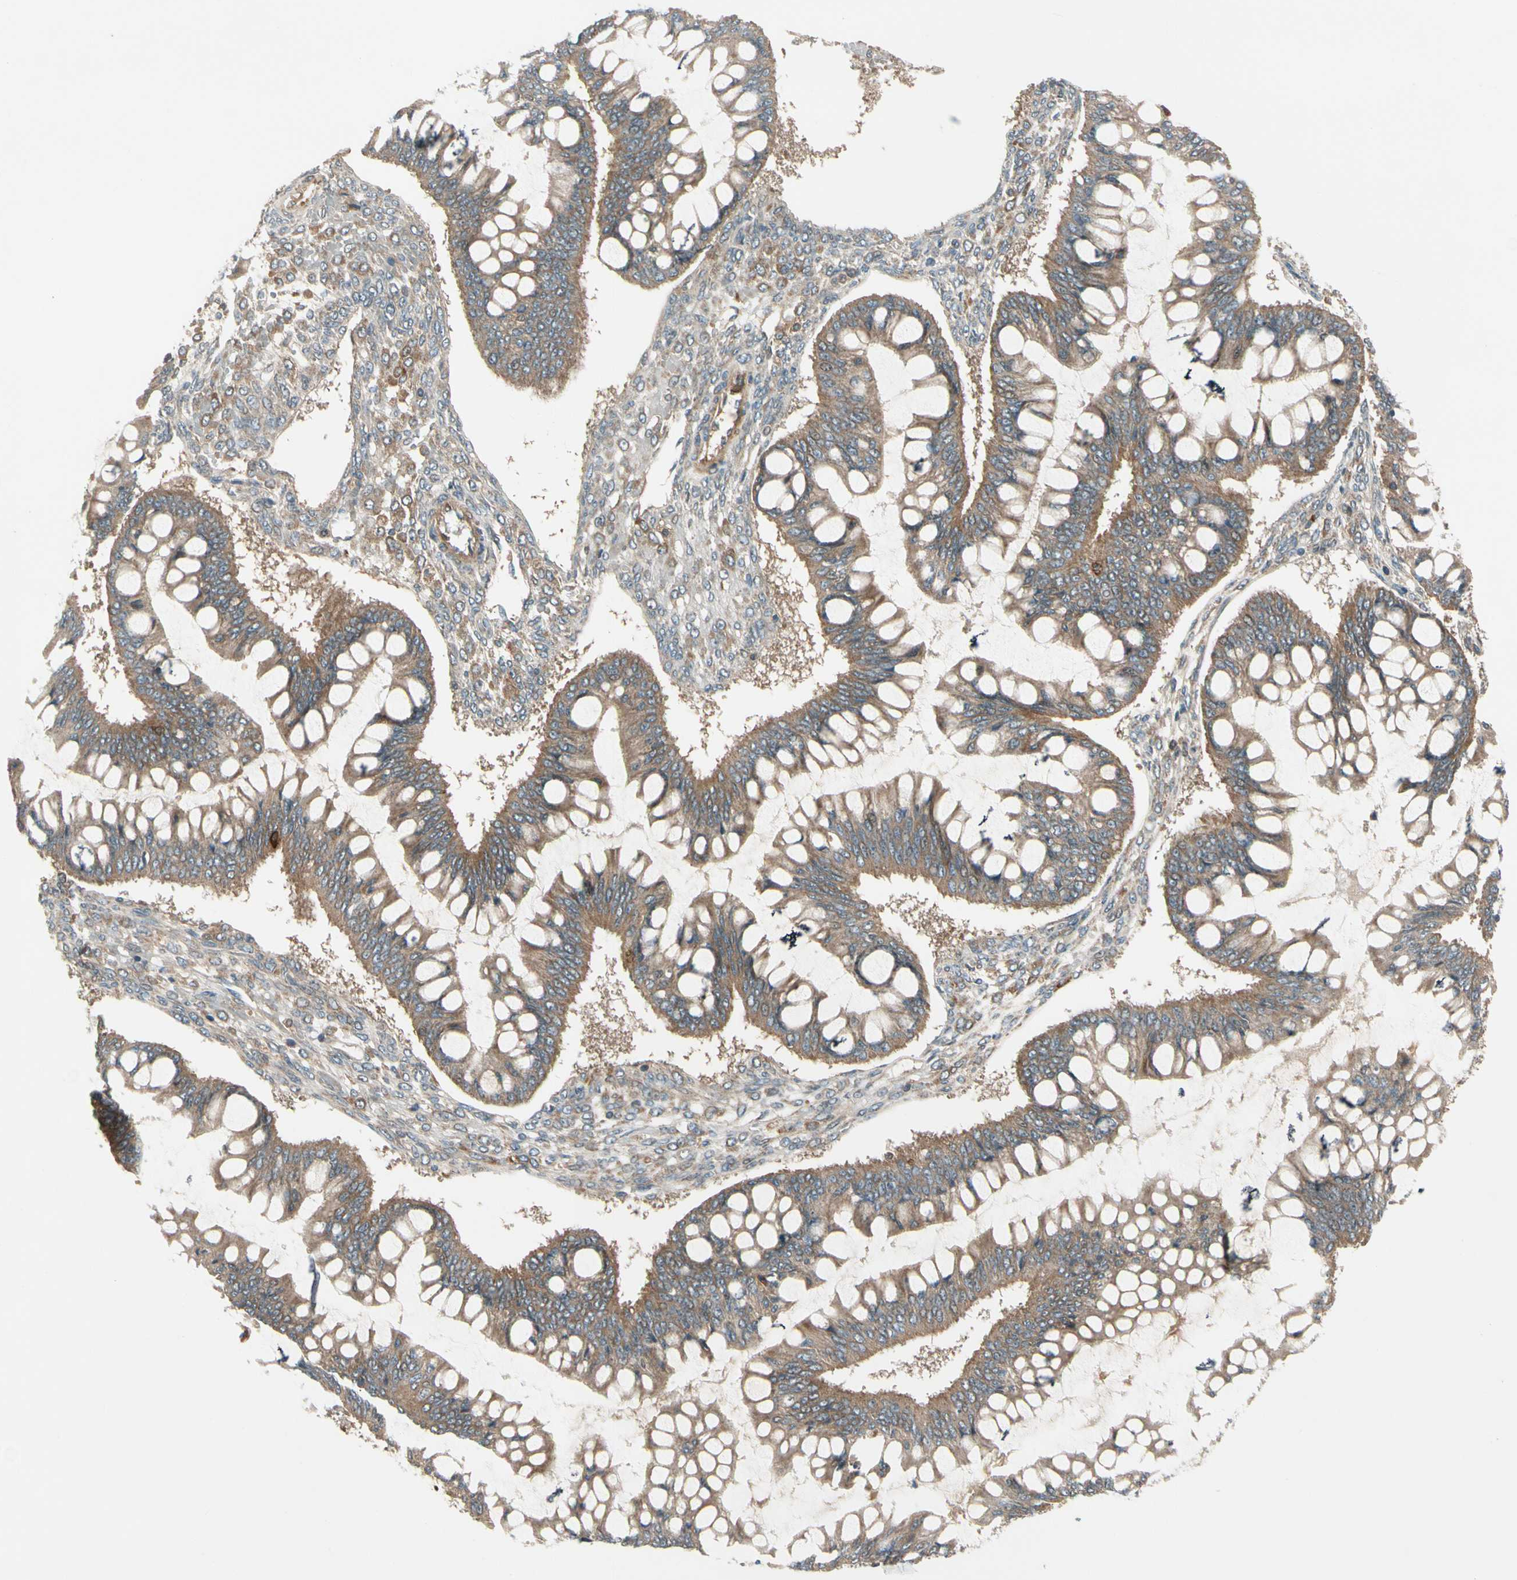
{"staining": {"intensity": "moderate", "quantity": ">75%", "location": "cytoplasmic/membranous"}, "tissue": "ovarian cancer", "cell_type": "Tumor cells", "image_type": "cancer", "snomed": [{"axis": "morphology", "description": "Cystadenocarcinoma, mucinous, NOS"}, {"axis": "topography", "description": "Ovary"}], "caption": "Immunohistochemistry of human ovarian mucinous cystadenocarcinoma demonstrates medium levels of moderate cytoplasmic/membranous staining in approximately >75% of tumor cells.", "gene": "ACVR1C", "patient": {"sex": "female", "age": 73}}